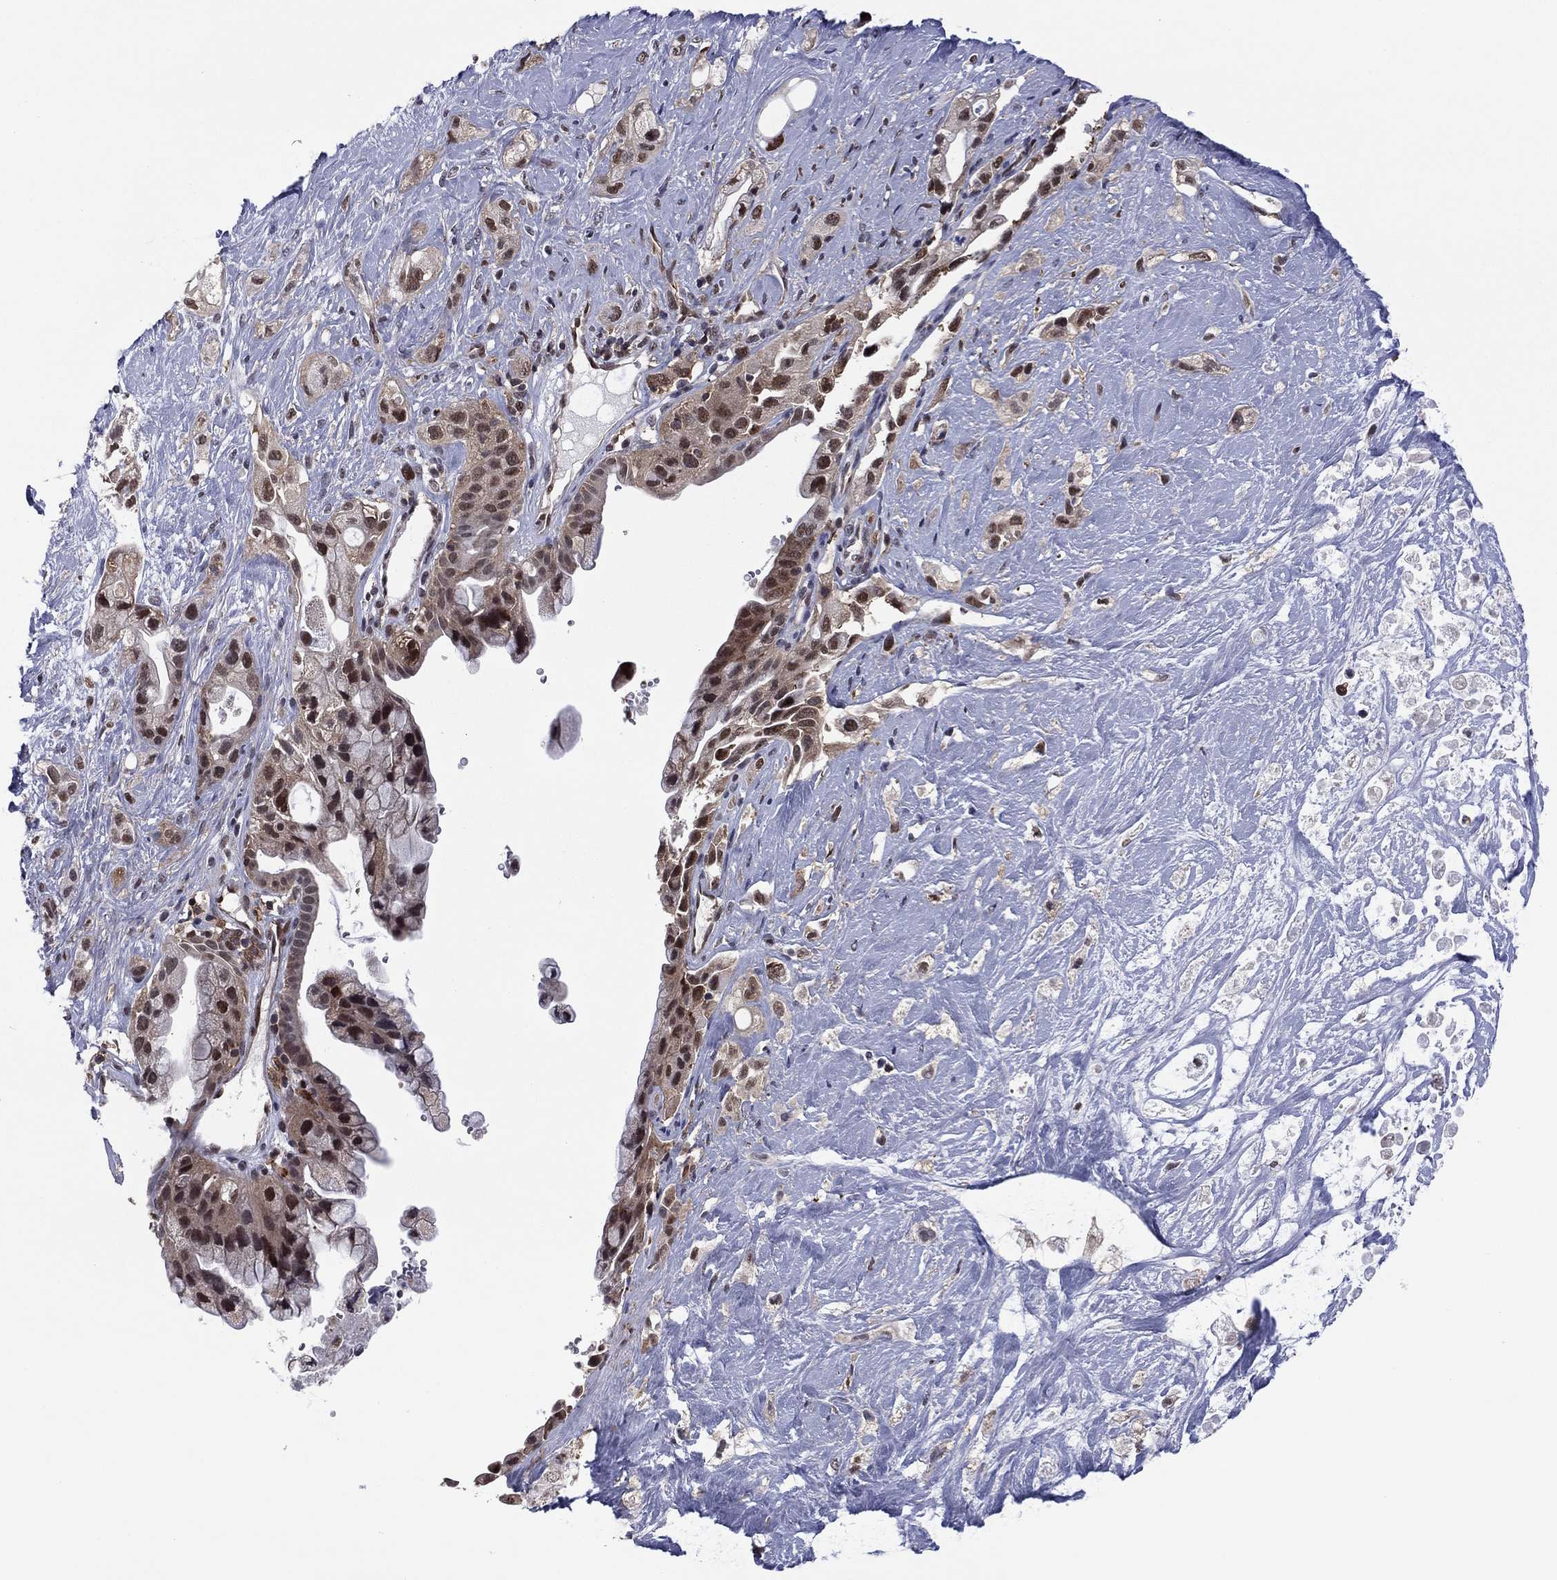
{"staining": {"intensity": "moderate", "quantity": "<25%", "location": "nuclear"}, "tissue": "pancreatic cancer", "cell_type": "Tumor cells", "image_type": "cancer", "snomed": [{"axis": "morphology", "description": "Adenocarcinoma, NOS"}, {"axis": "topography", "description": "Pancreas"}], "caption": "Human pancreatic cancer (adenocarcinoma) stained for a protein (brown) displays moderate nuclear positive expression in about <25% of tumor cells.", "gene": "PSMD2", "patient": {"sex": "male", "age": 44}}